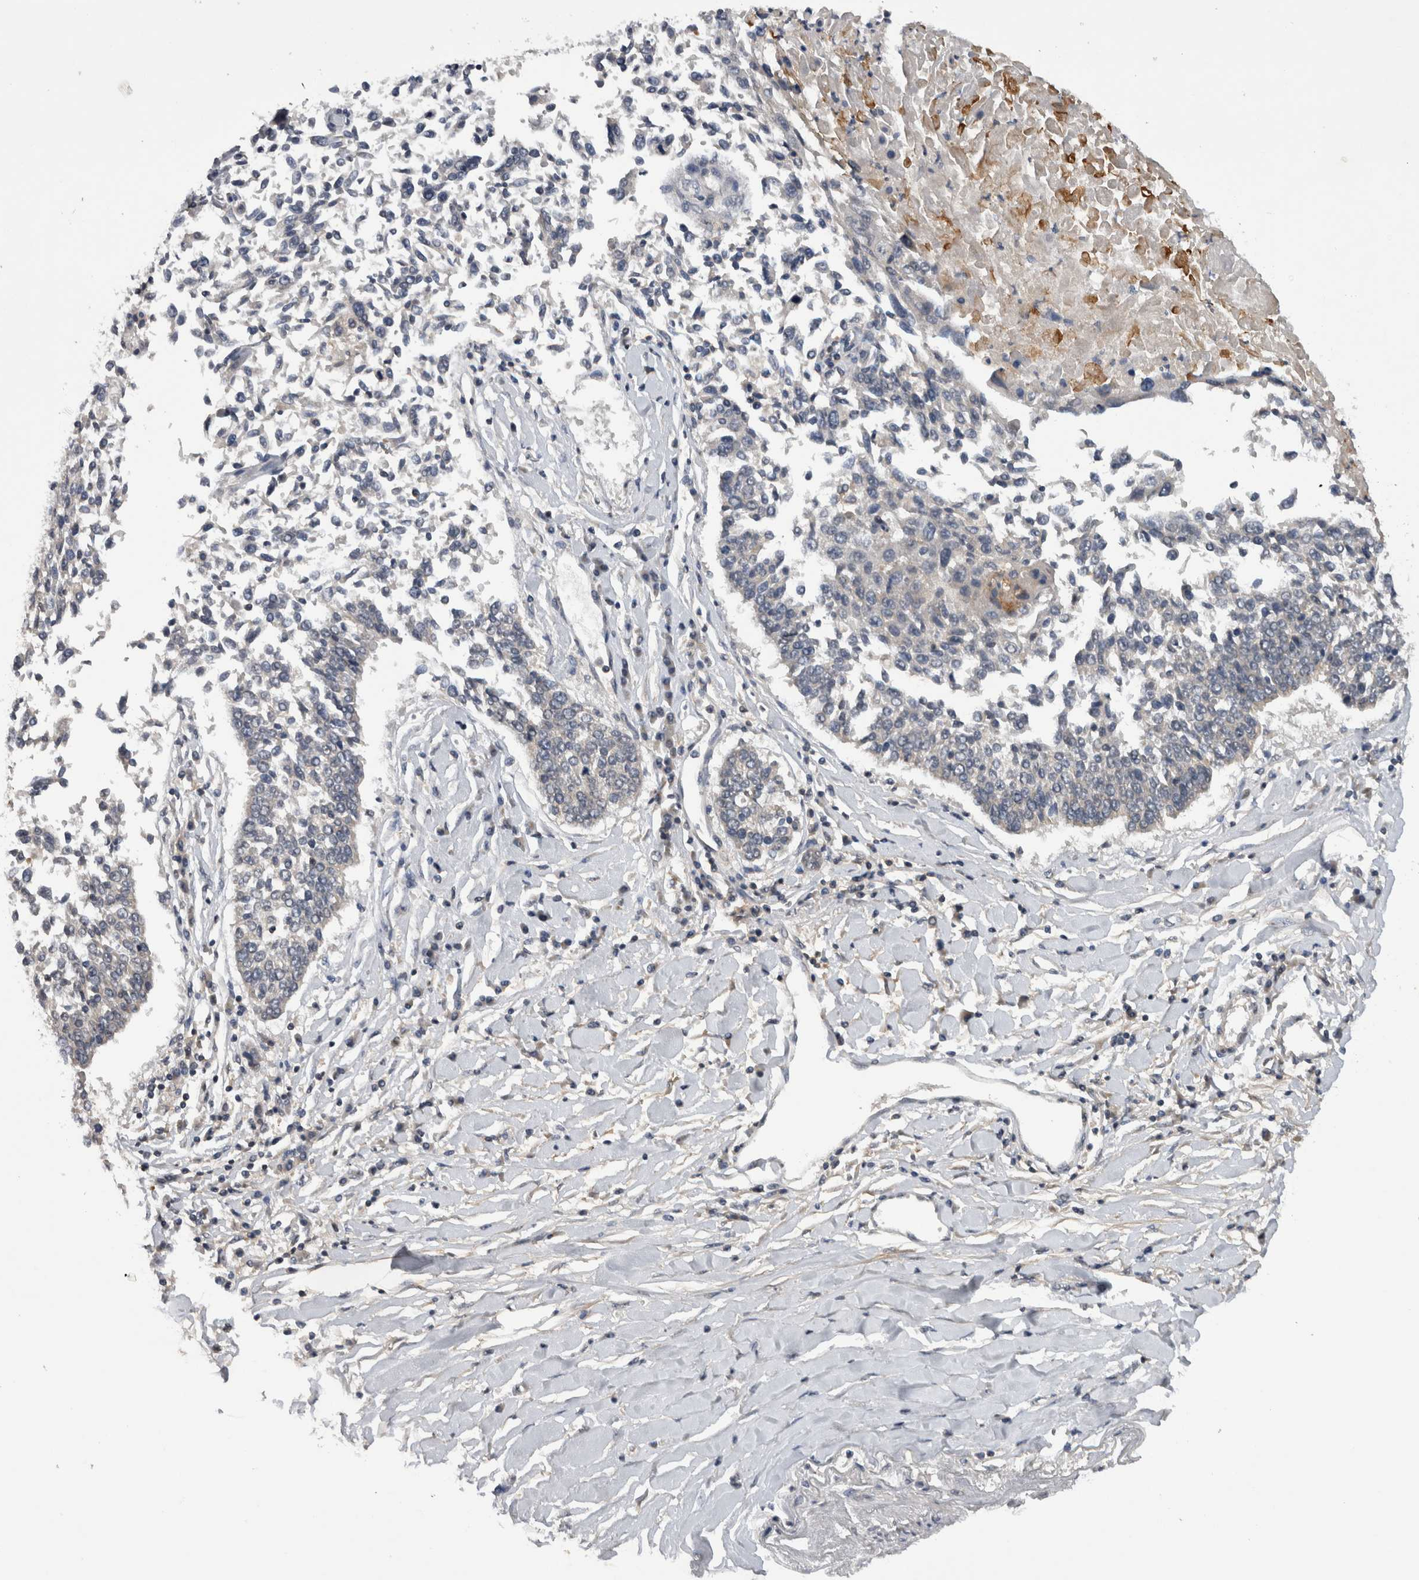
{"staining": {"intensity": "negative", "quantity": "none", "location": "none"}, "tissue": "lung cancer", "cell_type": "Tumor cells", "image_type": "cancer", "snomed": [{"axis": "morphology", "description": "Normal tissue, NOS"}, {"axis": "morphology", "description": "Squamous cell carcinoma, NOS"}, {"axis": "topography", "description": "Cartilage tissue"}, {"axis": "topography", "description": "Bronchus"}, {"axis": "topography", "description": "Lung"}, {"axis": "topography", "description": "Peripheral nerve tissue"}], "caption": "Immunohistochemistry (IHC) micrograph of neoplastic tissue: squamous cell carcinoma (lung) stained with DAB (3,3'-diaminobenzidine) shows no significant protein positivity in tumor cells.", "gene": "NFATC2", "patient": {"sex": "female", "age": 49}}